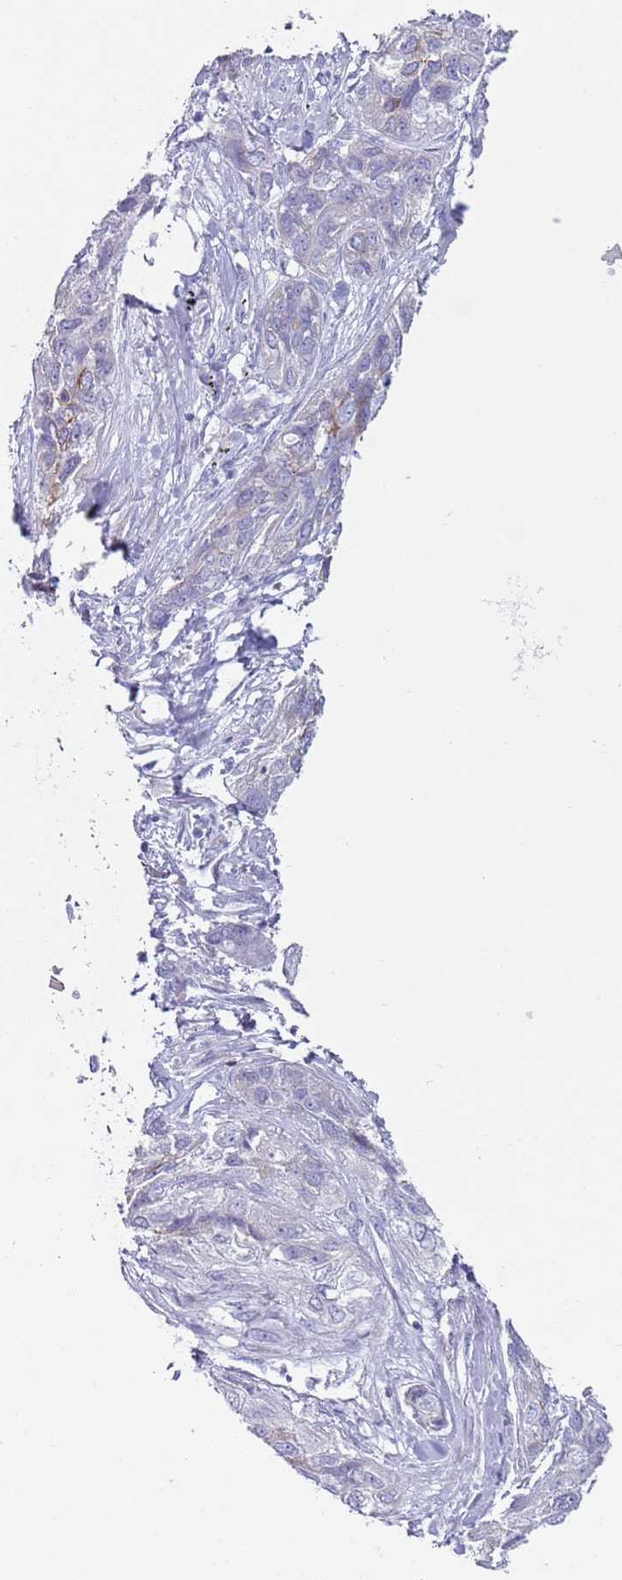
{"staining": {"intensity": "negative", "quantity": "none", "location": "none"}, "tissue": "lung cancer", "cell_type": "Tumor cells", "image_type": "cancer", "snomed": [{"axis": "morphology", "description": "Squamous cell carcinoma, NOS"}, {"axis": "topography", "description": "Lung"}], "caption": "IHC image of squamous cell carcinoma (lung) stained for a protein (brown), which reveals no expression in tumor cells.", "gene": "CD177", "patient": {"sex": "female", "age": 70}}